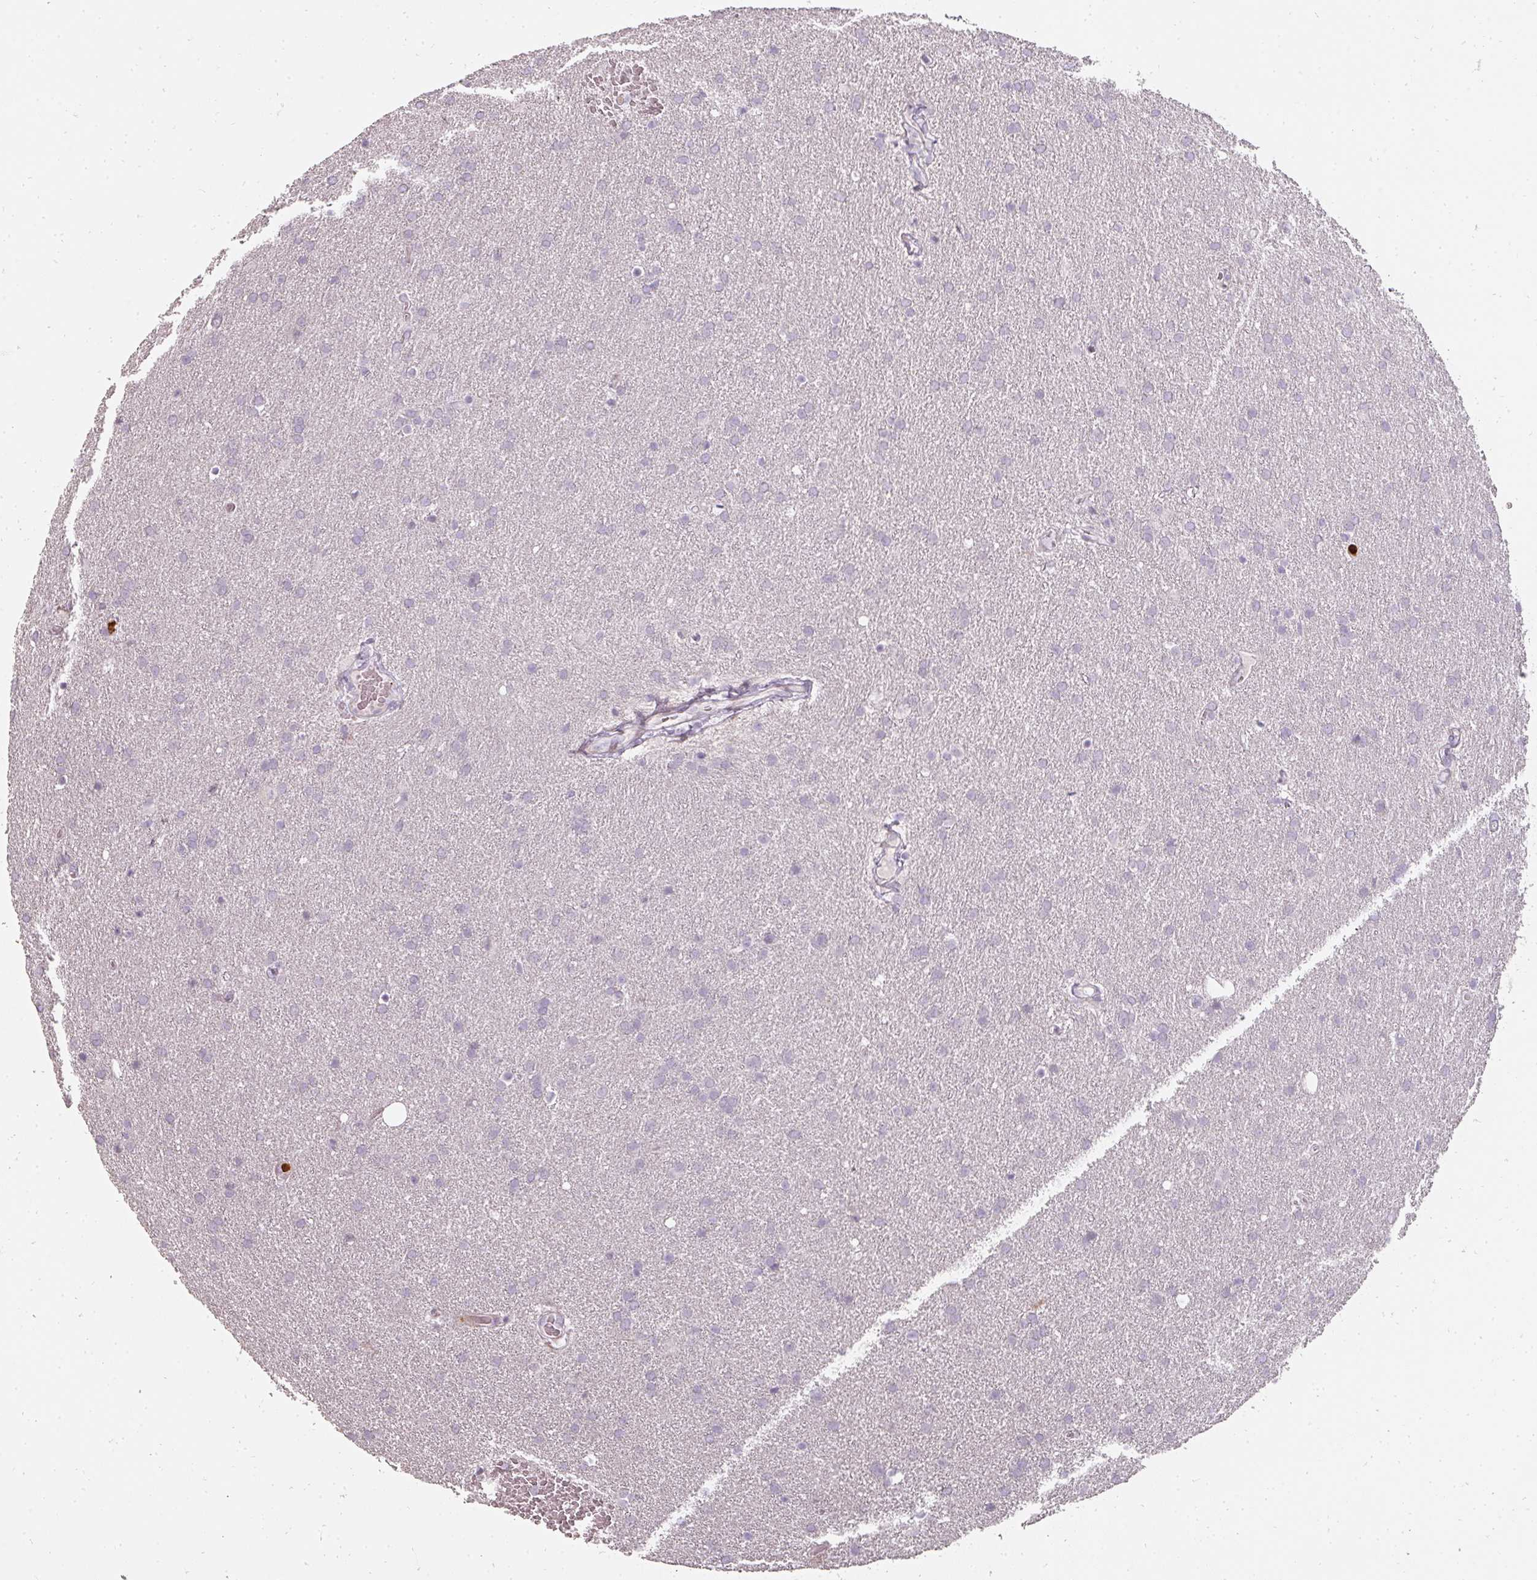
{"staining": {"intensity": "negative", "quantity": "none", "location": "none"}, "tissue": "glioma", "cell_type": "Tumor cells", "image_type": "cancer", "snomed": [{"axis": "morphology", "description": "Glioma, malignant, Low grade"}, {"axis": "topography", "description": "Brain"}], "caption": "This is a photomicrograph of IHC staining of glioma, which shows no staining in tumor cells.", "gene": "BIK", "patient": {"sex": "female", "age": 32}}